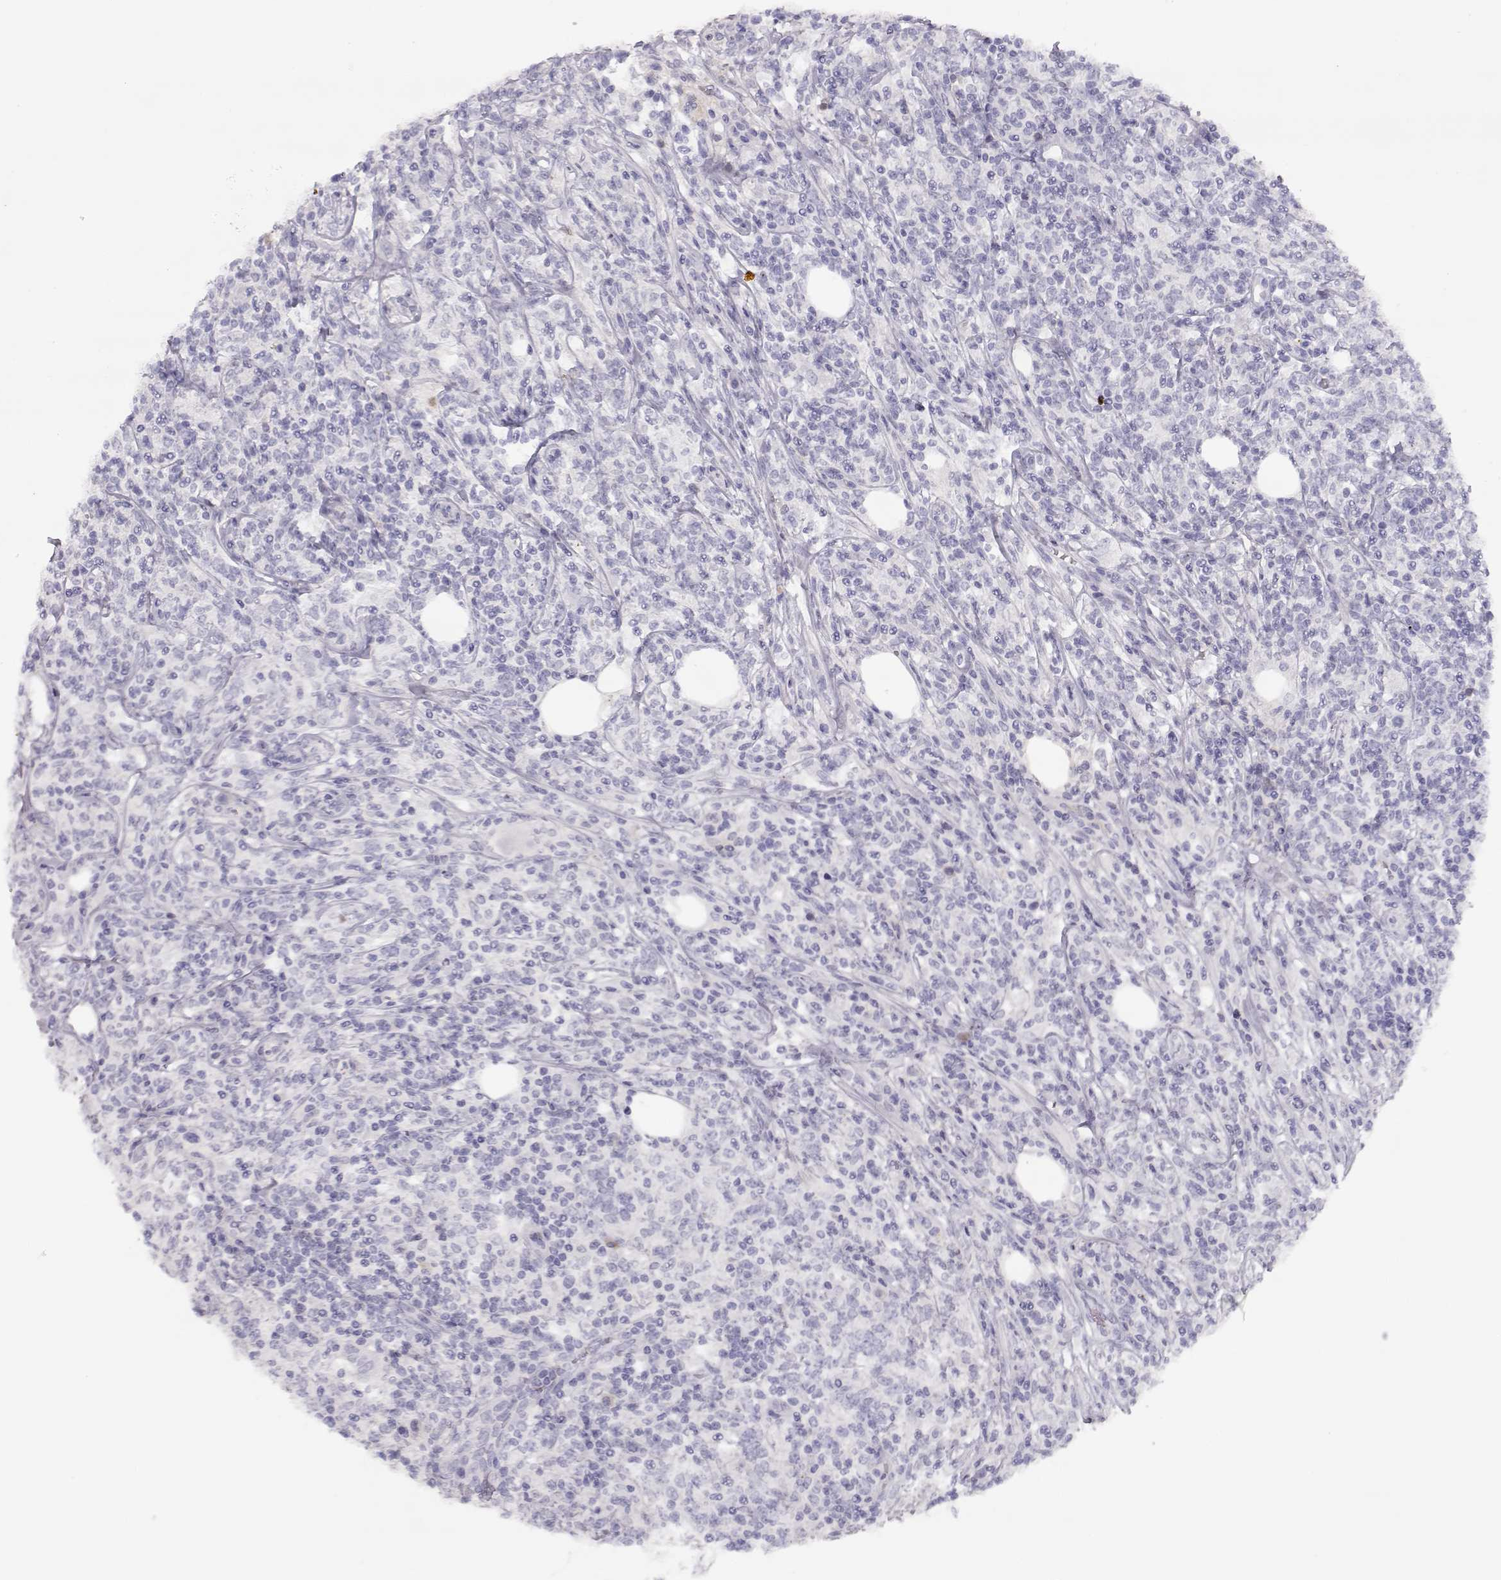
{"staining": {"intensity": "negative", "quantity": "none", "location": "none"}, "tissue": "lymphoma", "cell_type": "Tumor cells", "image_type": "cancer", "snomed": [{"axis": "morphology", "description": "Malignant lymphoma, non-Hodgkin's type, High grade"}, {"axis": "topography", "description": "Lymph node"}], "caption": "Tumor cells show no significant protein positivity in lymphoma.", "gene": "SLCO6A1", "patient": {"sex": "female", "age": 84}}